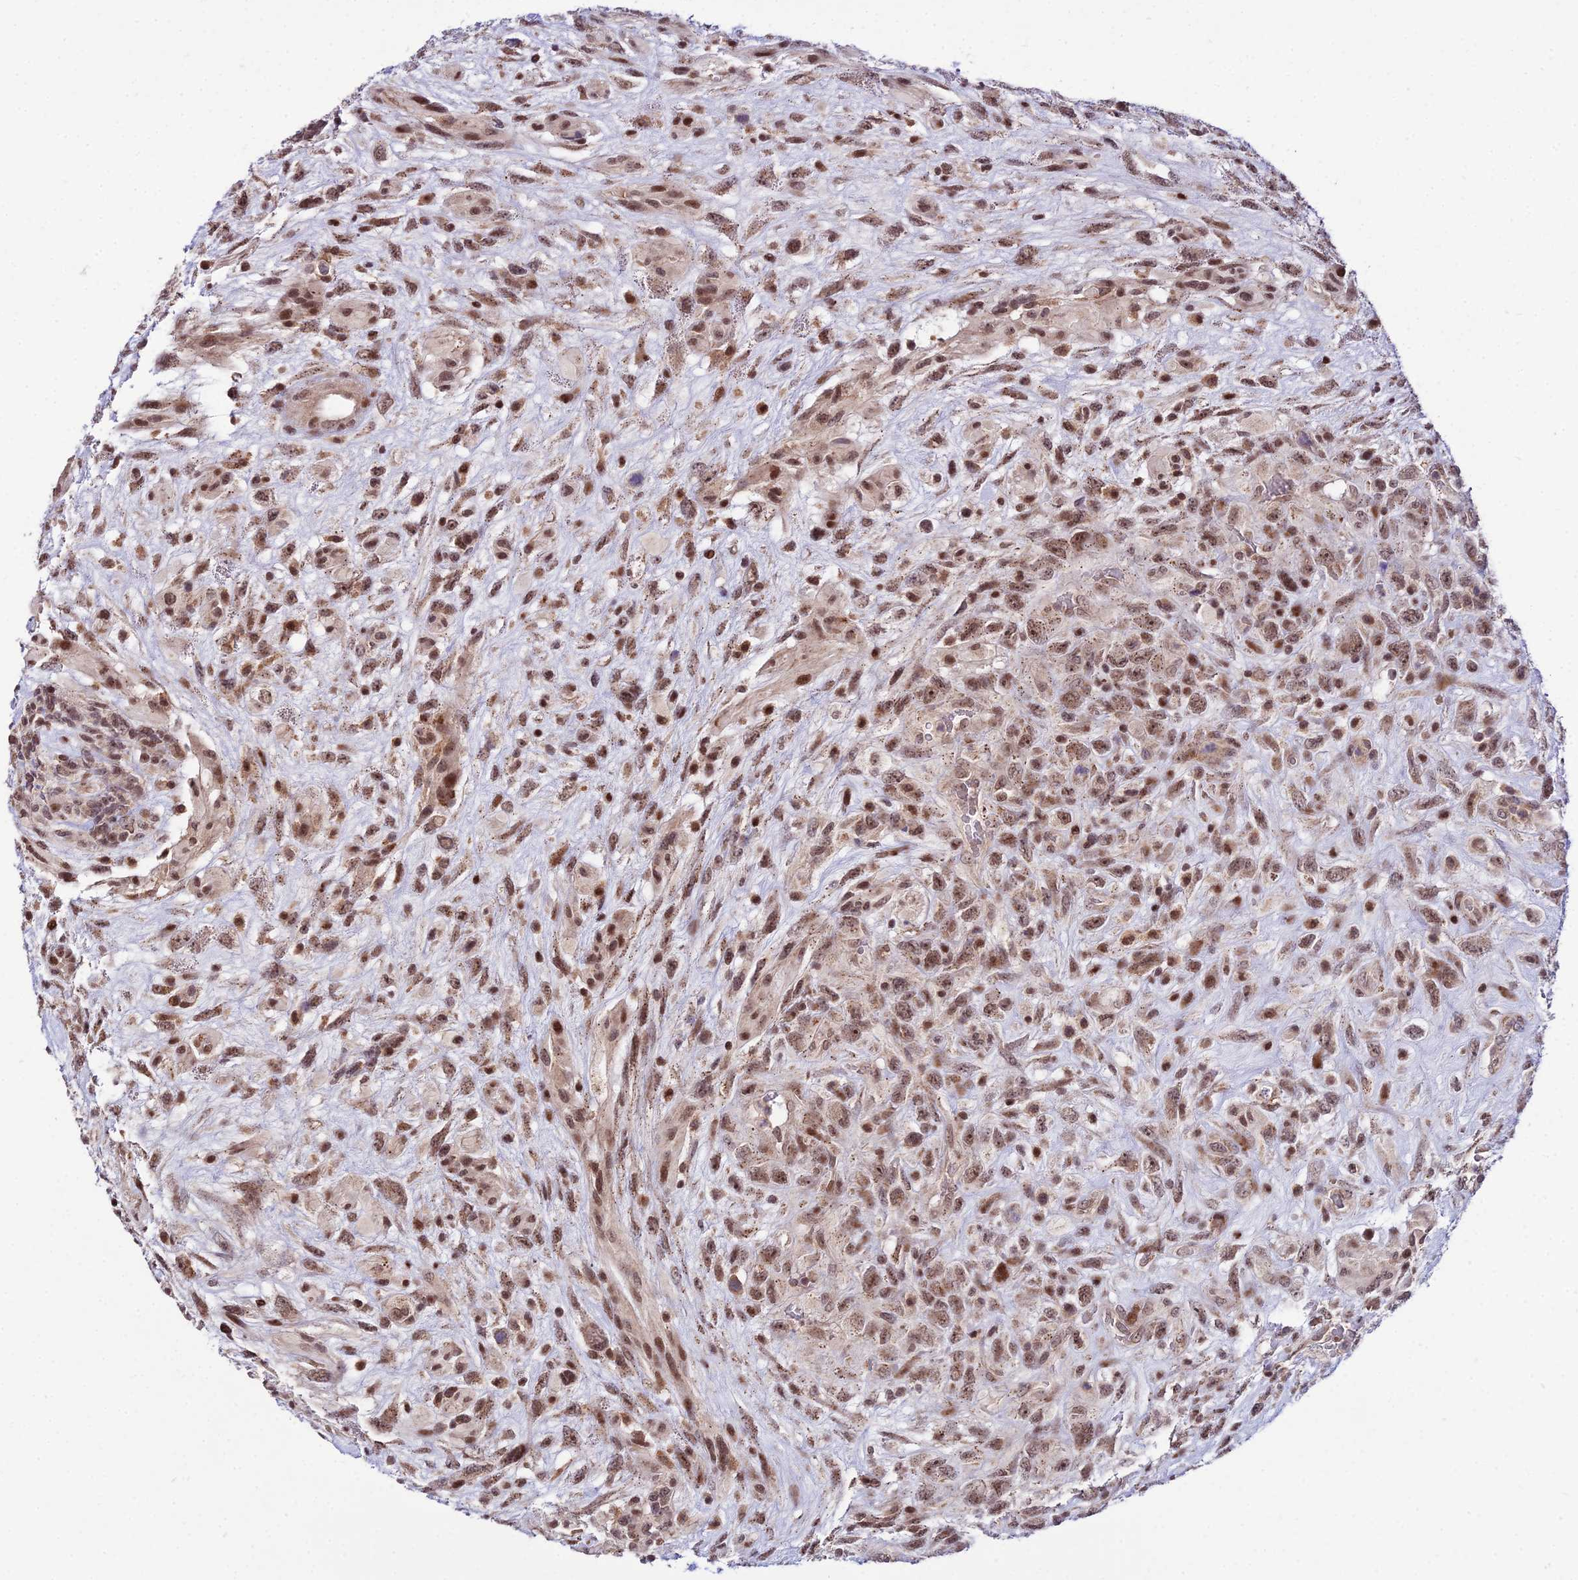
{"staining": {"intensity": "moderate", "quantity": ">75%", "location": "nuclear"}, "tissue": "glioma", "cell_type": "Tumor cells", "image_type": "cancer", "snomed": [{"axis": "morphology", "description": "Glioma, malignant, High grade"}, {"axis": "topography", "description": "Brain"}], "caption": "DAB immunohistochemical staining of human glioma reveals moderate nuclear protein staining in approximately >75% of tumor cells.", "gene": "CIB3", "patient": {"sex": "male", "age": 61}}